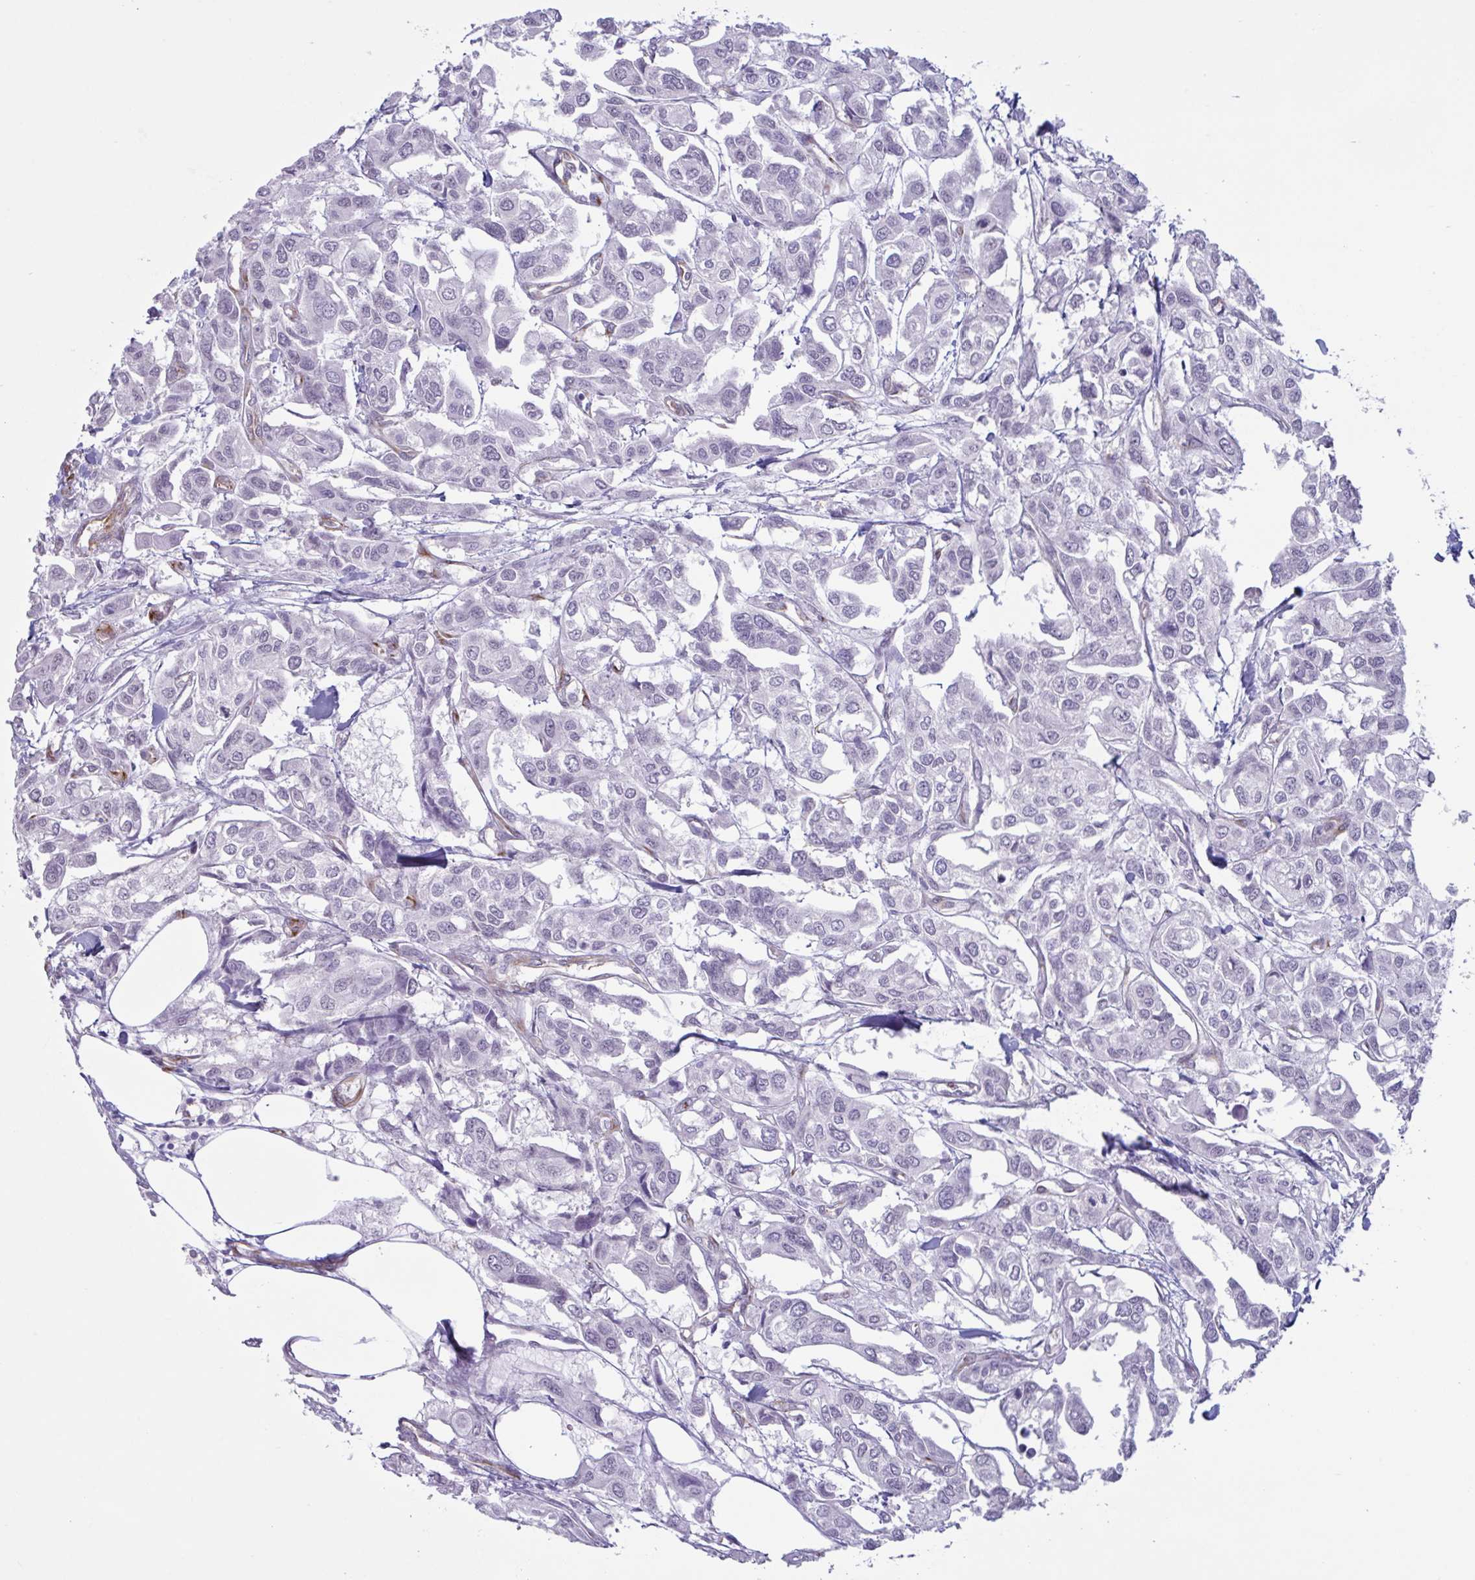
{"staining": {"intensity": "negative", "quantity": "none", "location": "none"}, "tissue": "urothelial cancer", "cell_type": "Tumor cells", "image_type": "cancer", "snomed": [{"axis": "morphology", "description": "Urothelial carcinoma, High grade"}, {"axis": "topography", "description": "Urinary bladder"}], "caption": "Human urothelial cancer stained for a protein using IHC reveals no positivity in tumor cells.", "gene": "PRRT4", "patient": {"sex": "male", "age": 67}}